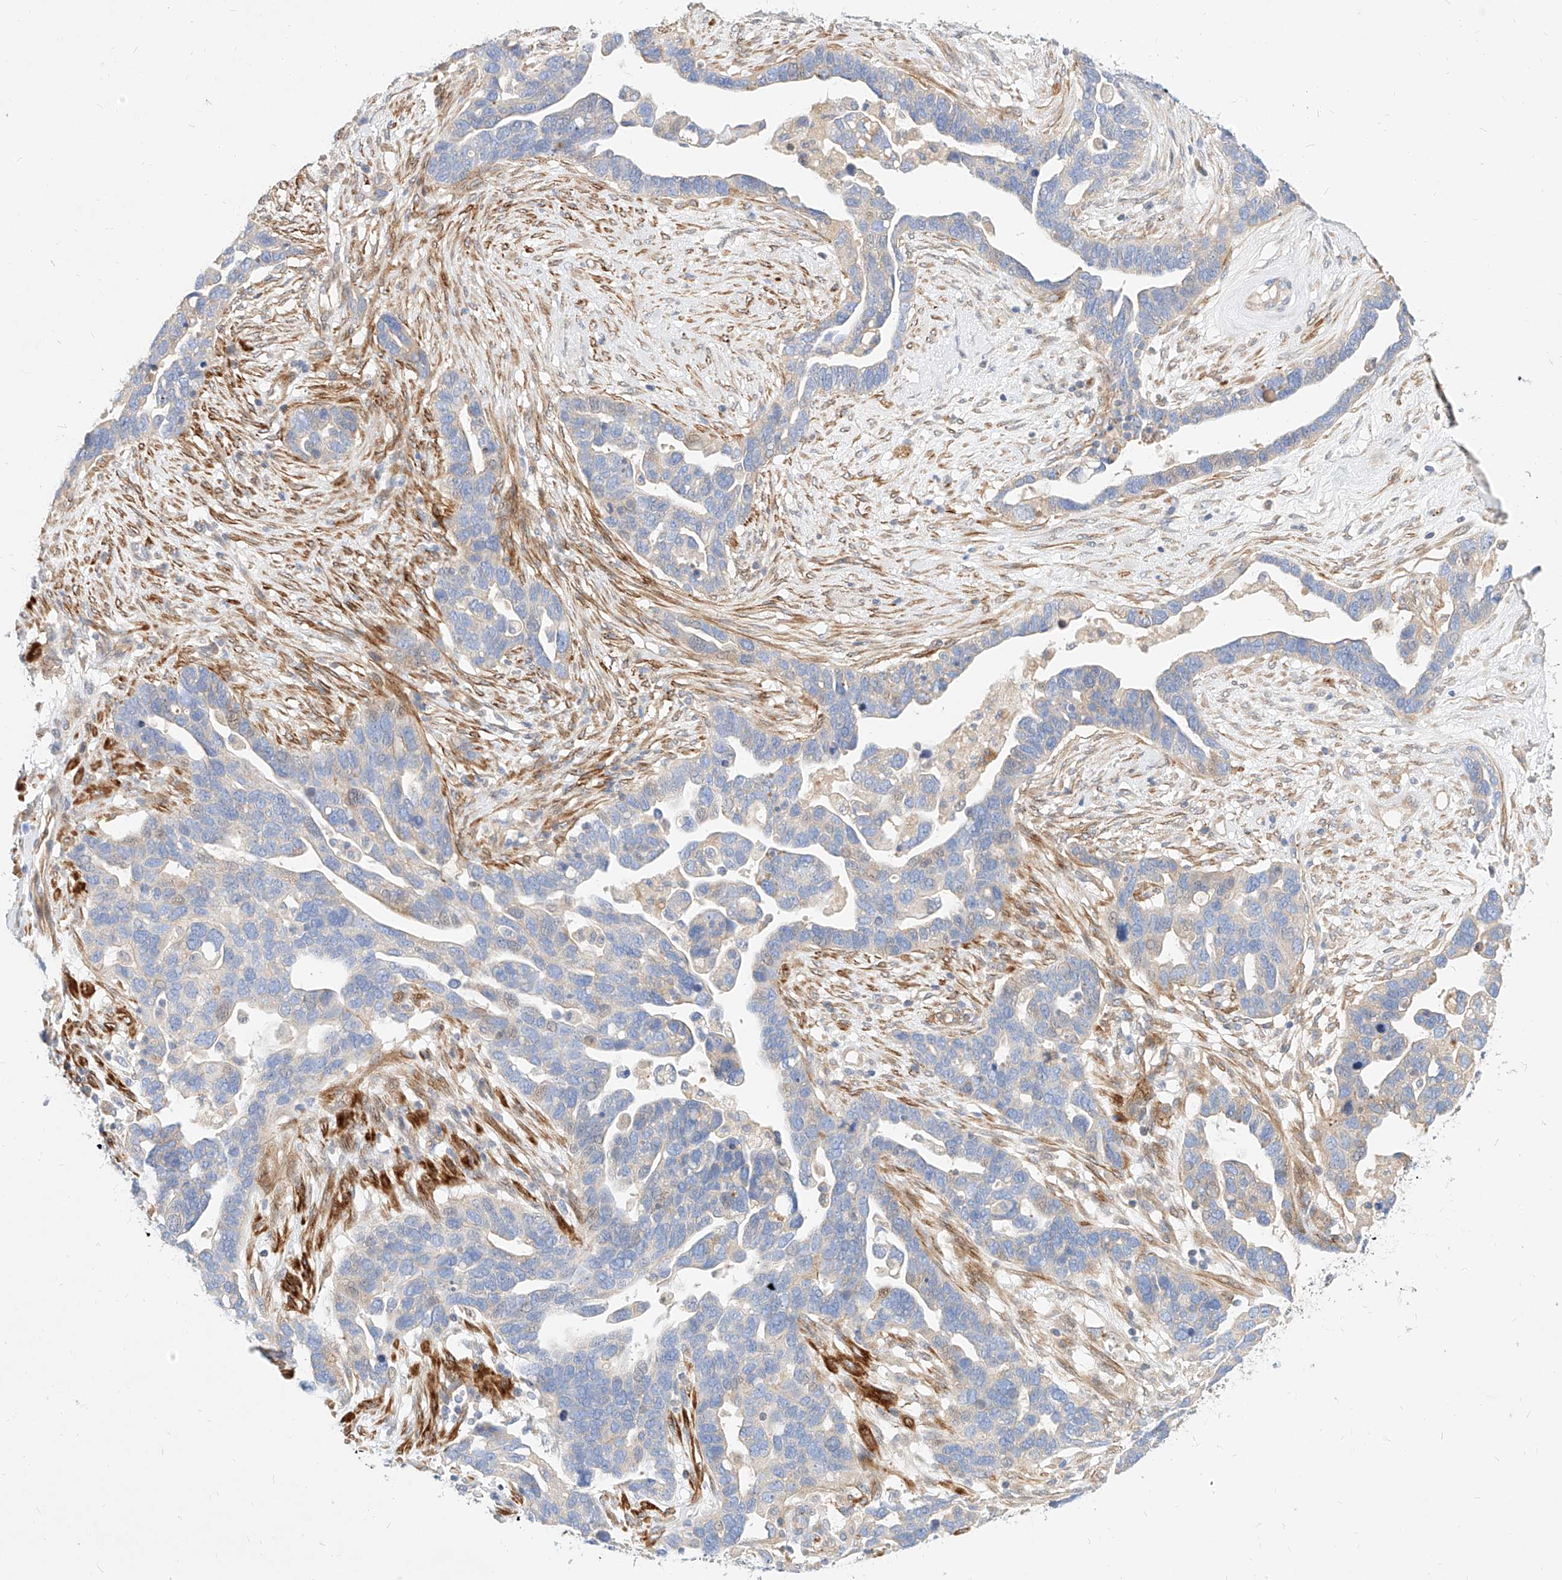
{"staining": {"intensity": "negative", "quantity": "none", "location": "none"}, "tissue": "ovarian cancer", "cell_type": "Tumor cells", "image_type": "cancer", "snomed": [{"axis": "morphology", "description": "Cystadenocarcinoma, serous, NOS"}, {"axis": "topography", "description": "Ovary"}], "caption": "The IHC photomicrograph has no significant expression in tumor cells of ovarian cancer tissue.", "gene": "KCNH5", "patient": {"sex": "female", "age": 54}}